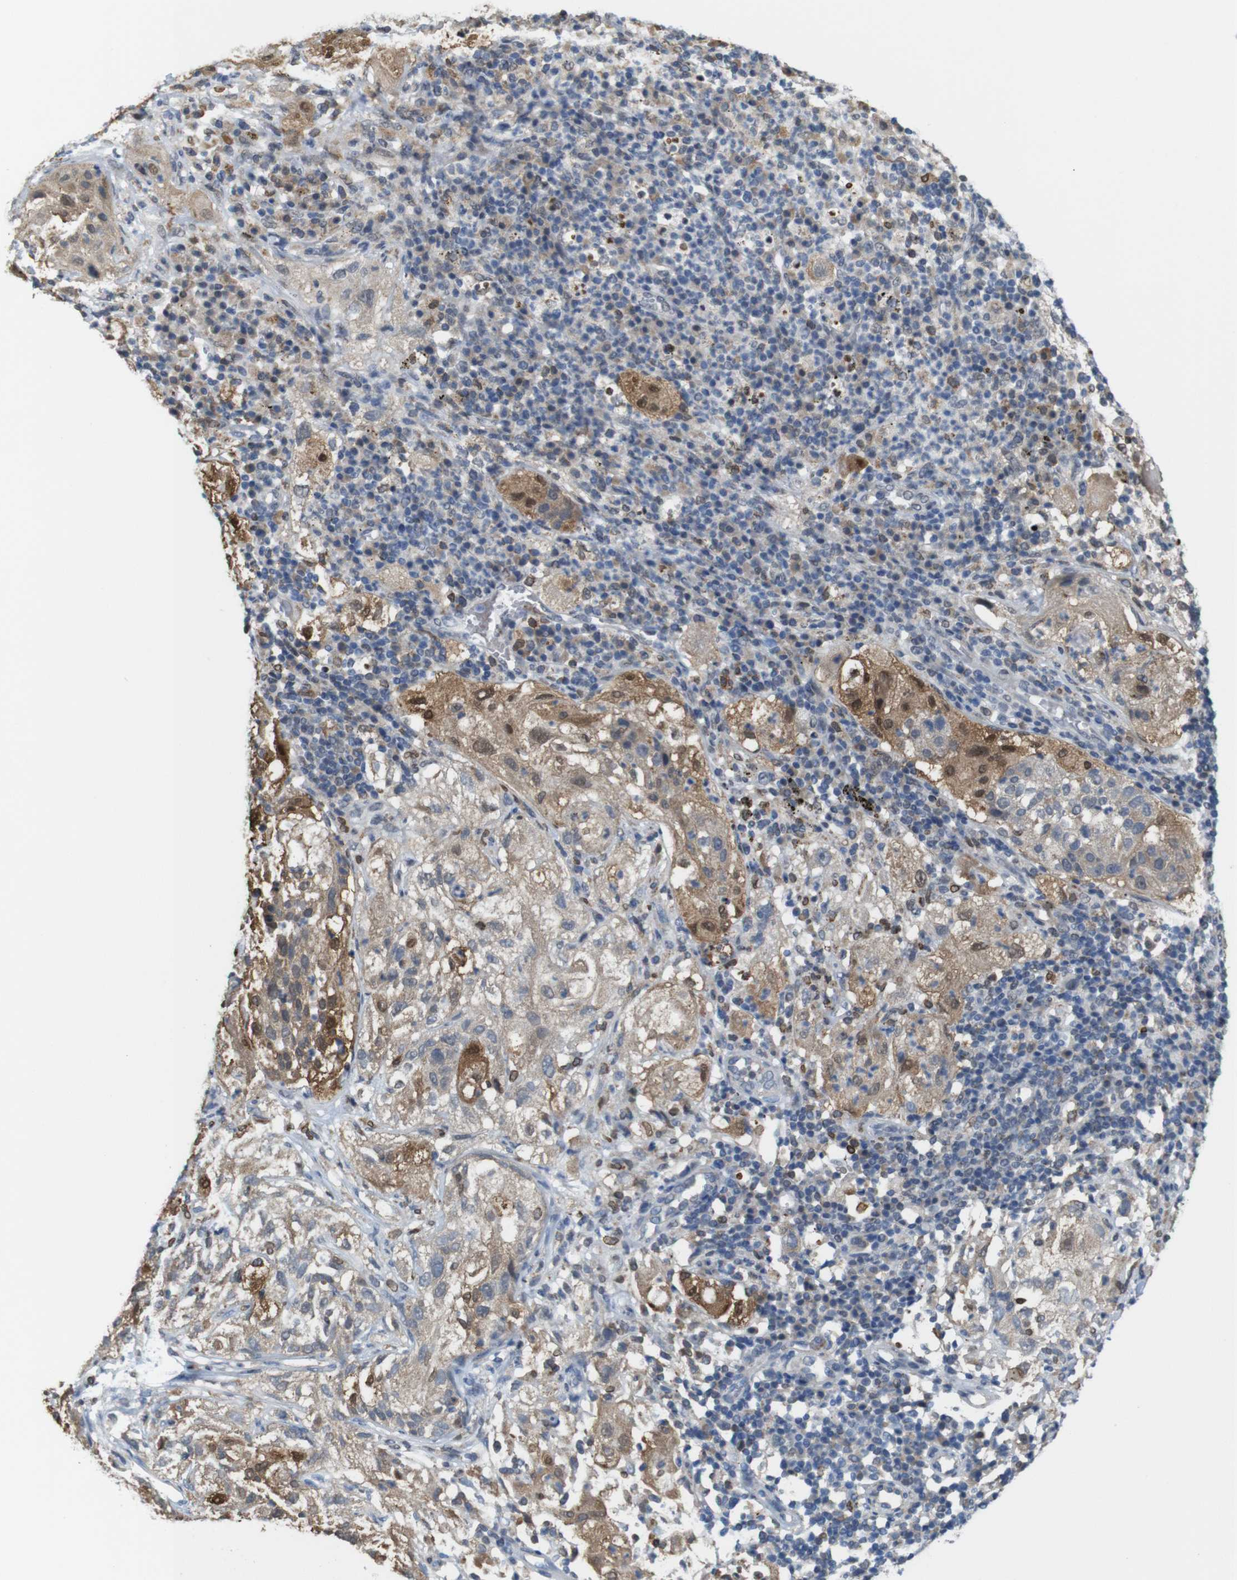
{"staining": {"intensity": "strong", "quantity": "<25%", "location": "cytoplasmic/membranous,nuclear"}, "tissue": "lung cancer", "cell_type": "Tumor cells", "image_type": "cancer", "snomed": [{"axis": "morphology", "description": "Inflammation, NOS"}, {"axis": "morphology", "description": "Squamous cell carcinoma, NOS"}, {"axis": "topography", "description": "Lymph node"}, {"axis": "topography", "description": "Soft tissue"}, {"axis": "topography", "description": "Lung"}], "caption": "Lung cancer stained with a protein marker reveals strong staining in tumor cells.", "gene": "PNMA8A", "patient": {"sex": "male", "age": 66}}